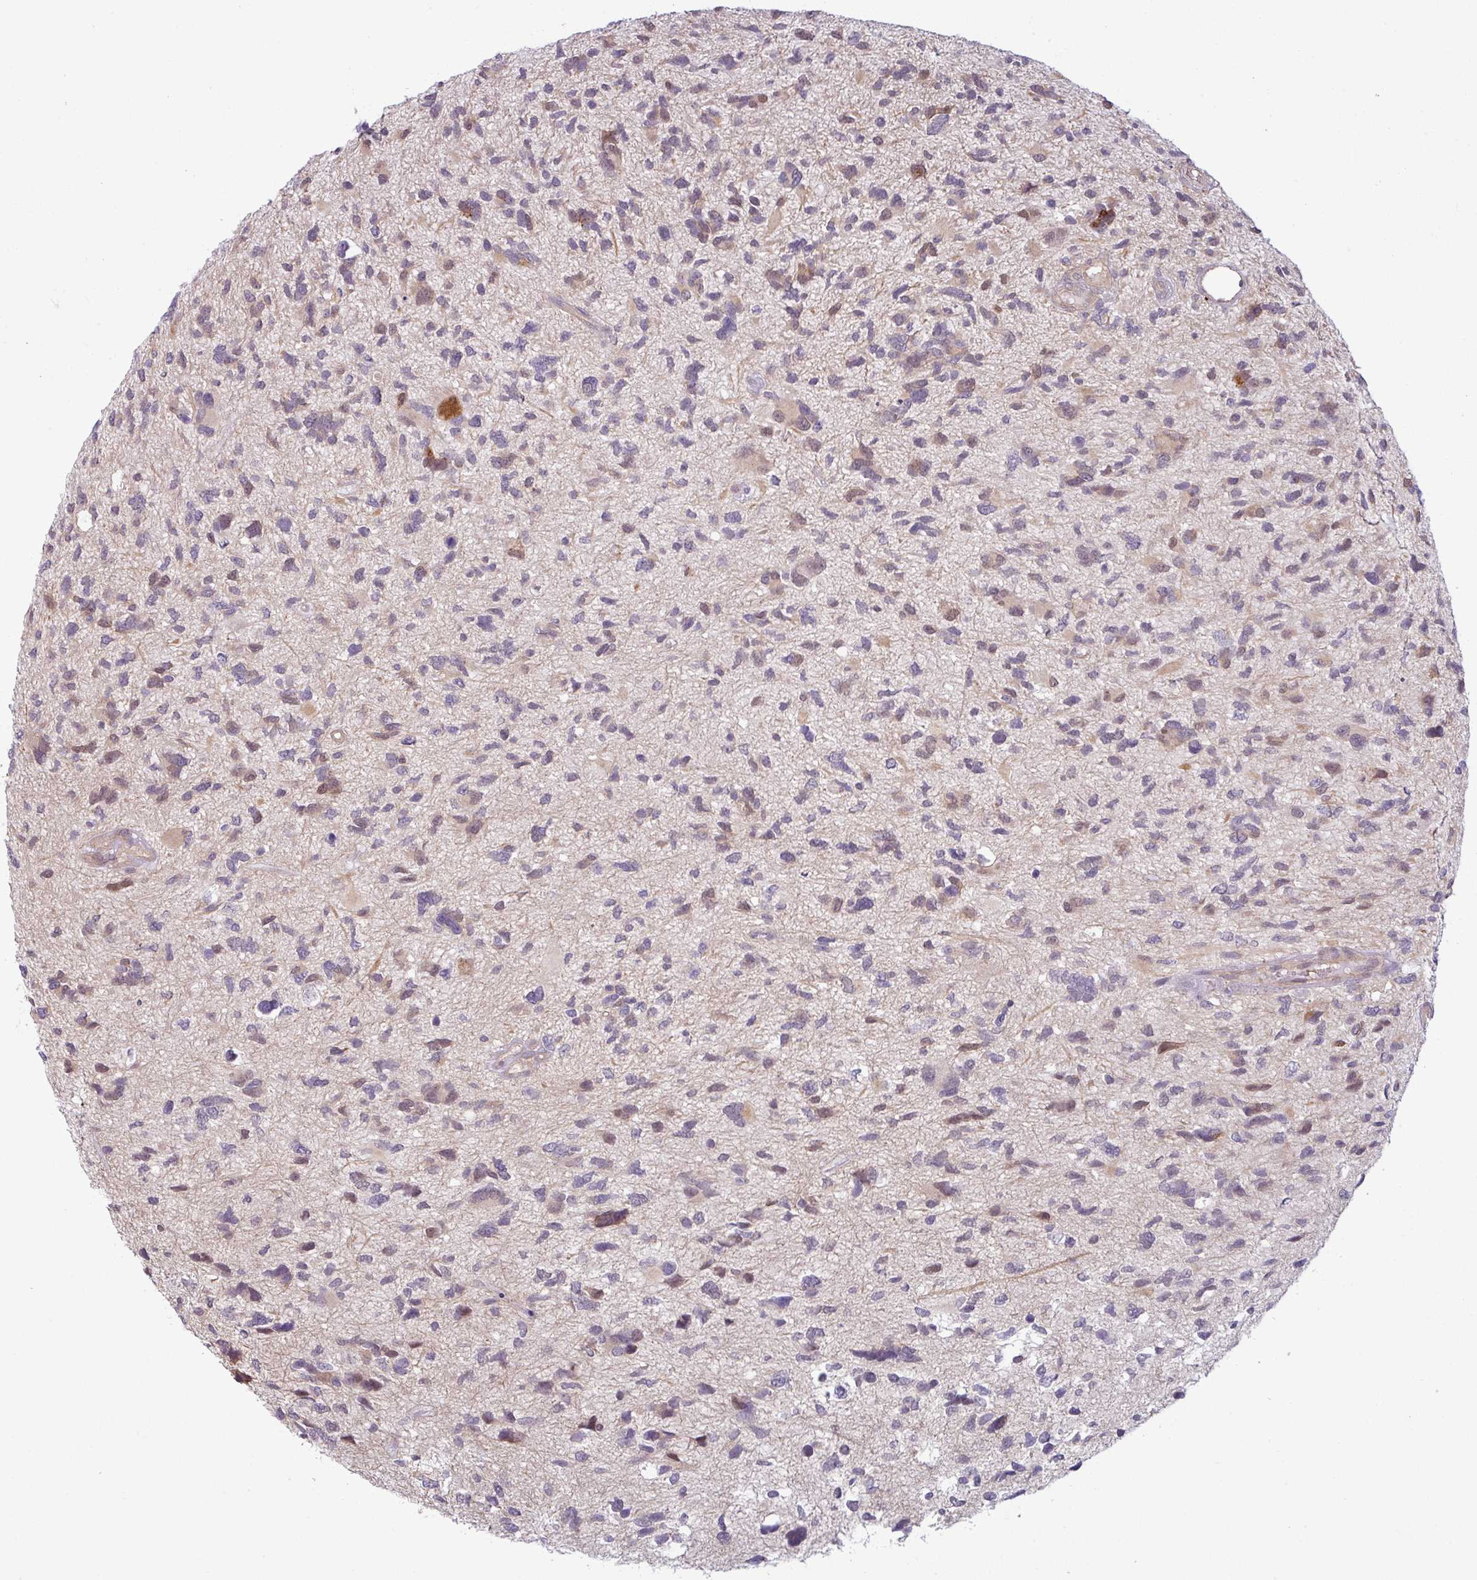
{"staining": {"intensity": "moderate", "quantity": "<25%", "location": "cytoplasmic/membranous,nuclear"}, "tissue": "glioma", "cell_type": "Tumor cells", "image_type": "cancer", "snomed": [{"axis": "morphology", "description": "Glioma, malignant, High grade"}, {"axis": "topography", "description": "Brain"}], "caption": "Moderate cytoplasmic/membranous and nuclear expression for a protein is identified in approximately <25% of tumor cells of high-grade glioma (malignant) using IHC.", "gene": "CCDC144A", "patient": {"sex": "female", "age": 11}}